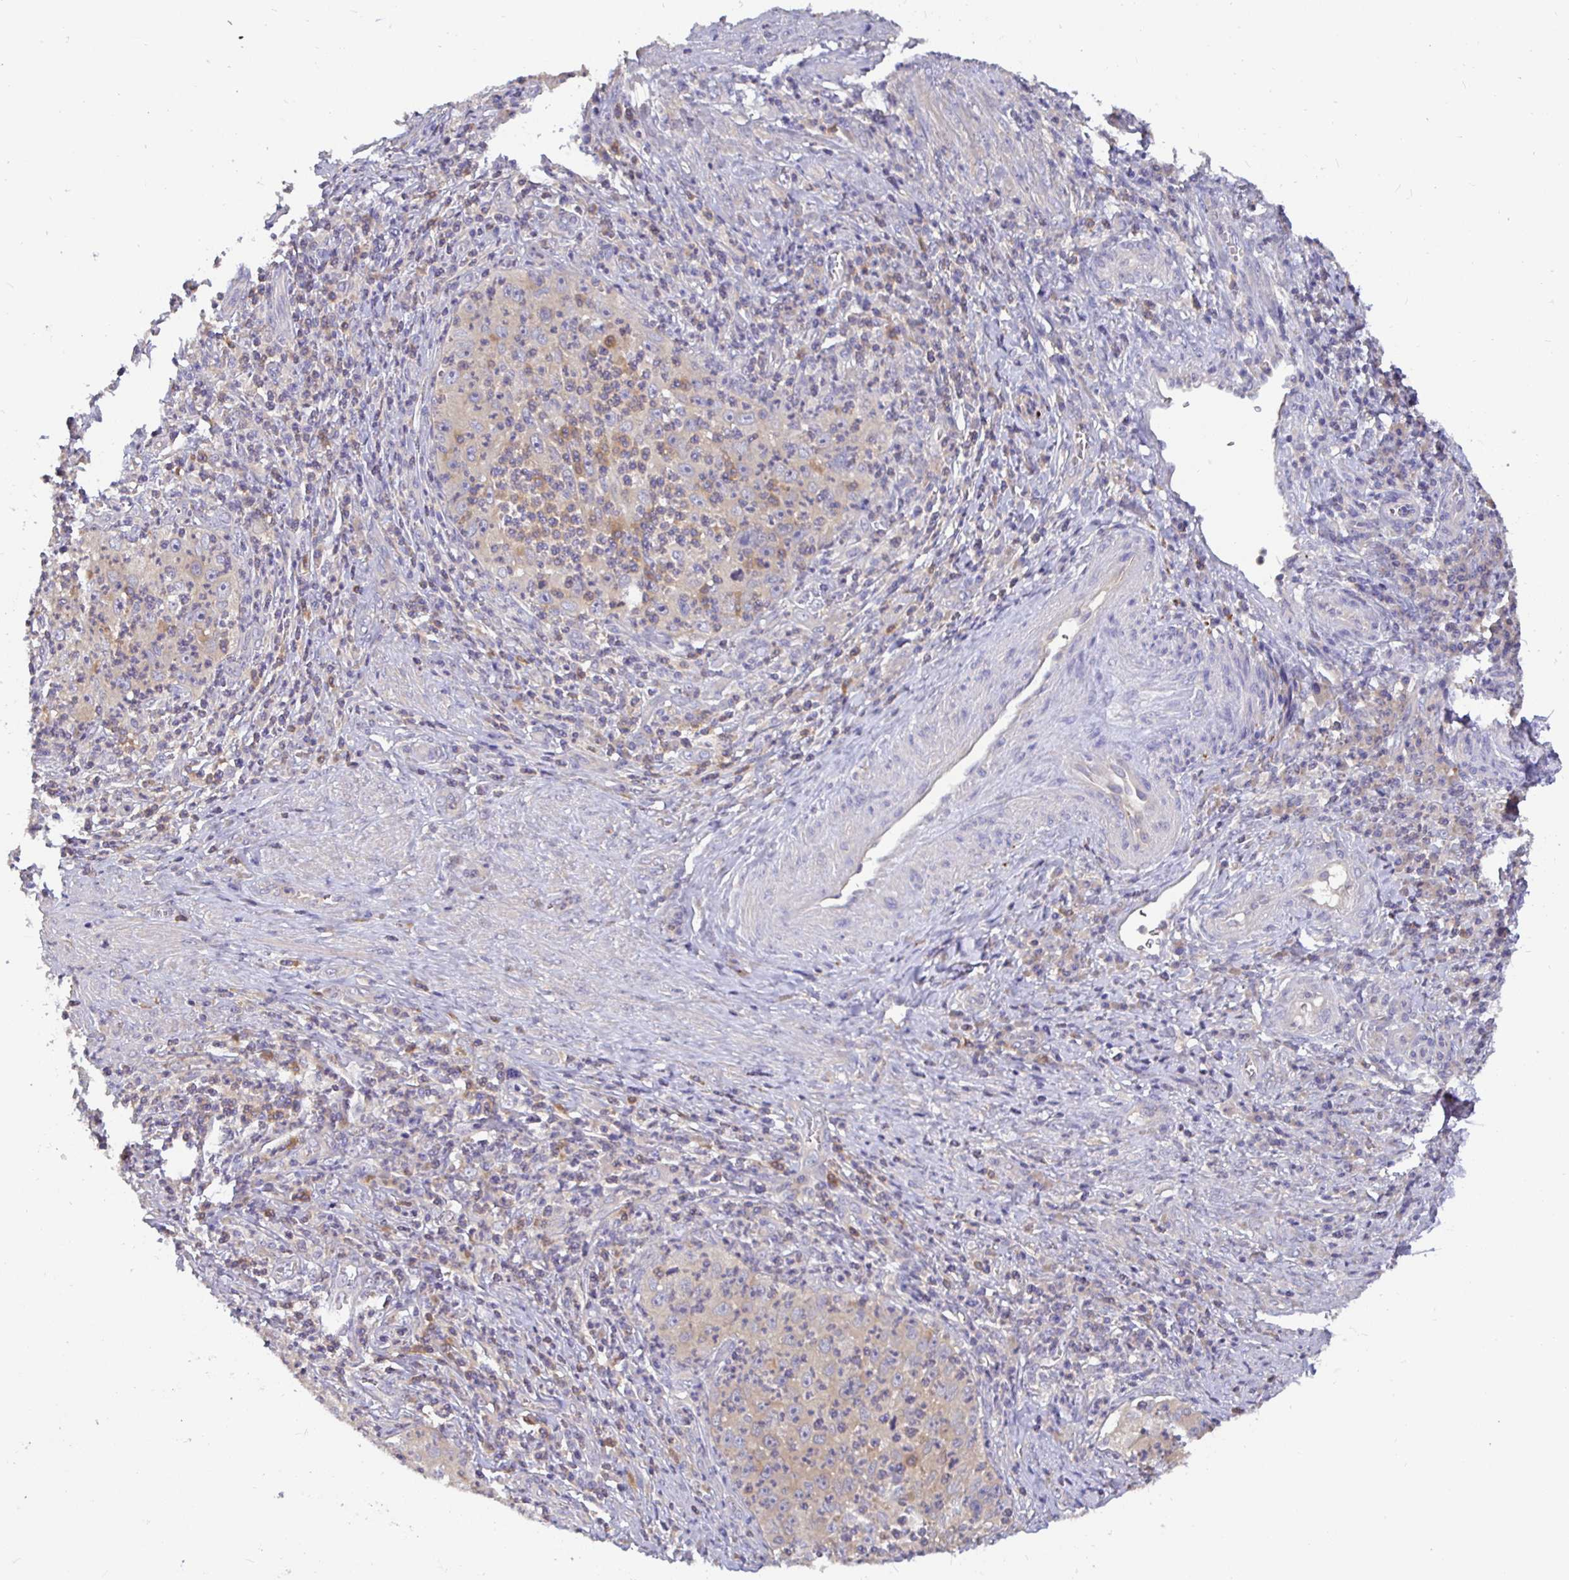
{"staining": {"intensity": "weak", "quantity": "<25%", "location": "cytoplasmic/membranous"}, "tissue": "cervical cancer", "cell_type": "Tumor cells", "image_type": "cancer", "snomed": [{"axis": "morphology", "description": "Squamous cell carcinoma, NOS"}, {"axis": "topography", "description": "Cervix"}], "caption": "This histopathology image is of cervical cancer (squamous cell carcinoma) stained with immunohistochemistry (IHC) to label a protein in brown with the nuclei are counter-stained blue. There is no staining in tumor cells. (DAB immunohistochemistry visualized using brightfield microscopy, high magnification).", "gene": "KIF21A", "patient": {"sex": "female", "age": 30}}